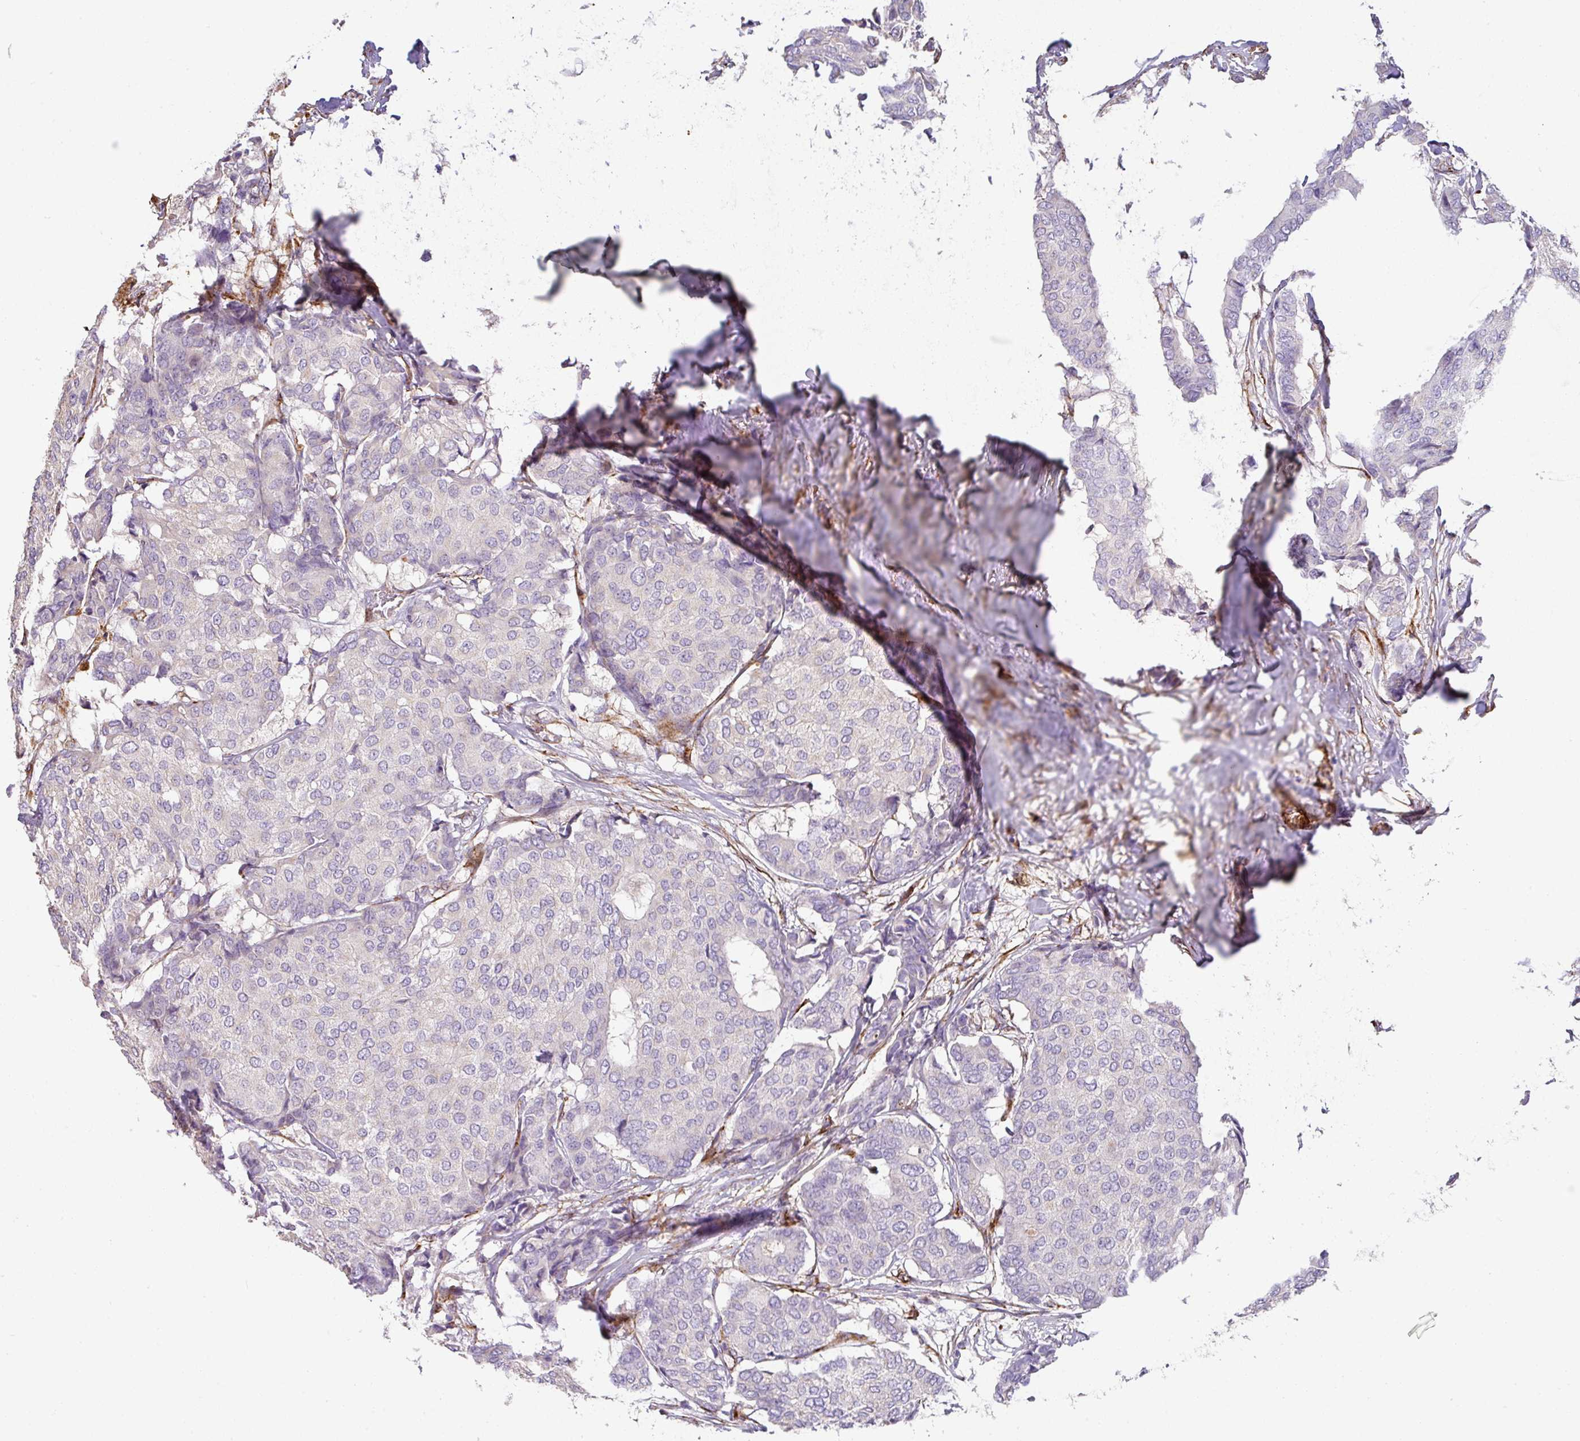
{"staining": {"intensity": "negative", "quantity": "none", "location": "none"}, "tissue": "breast cancer", "cell_type": "Tumor cells", "image_type": "cancer", "snomed": [{"axis": "morphology", "description": "Duct carcinoma"}, {"axis": "topography", "description": "Breast"}], "caption": "IHC of human breast cancer (infiltrating ductal carcinoma) reveals no staining in tumor cells. Nuclei are stained in blue.", "gene": "SLC25A17", "patient": {"sex": "female", "age": 75}}